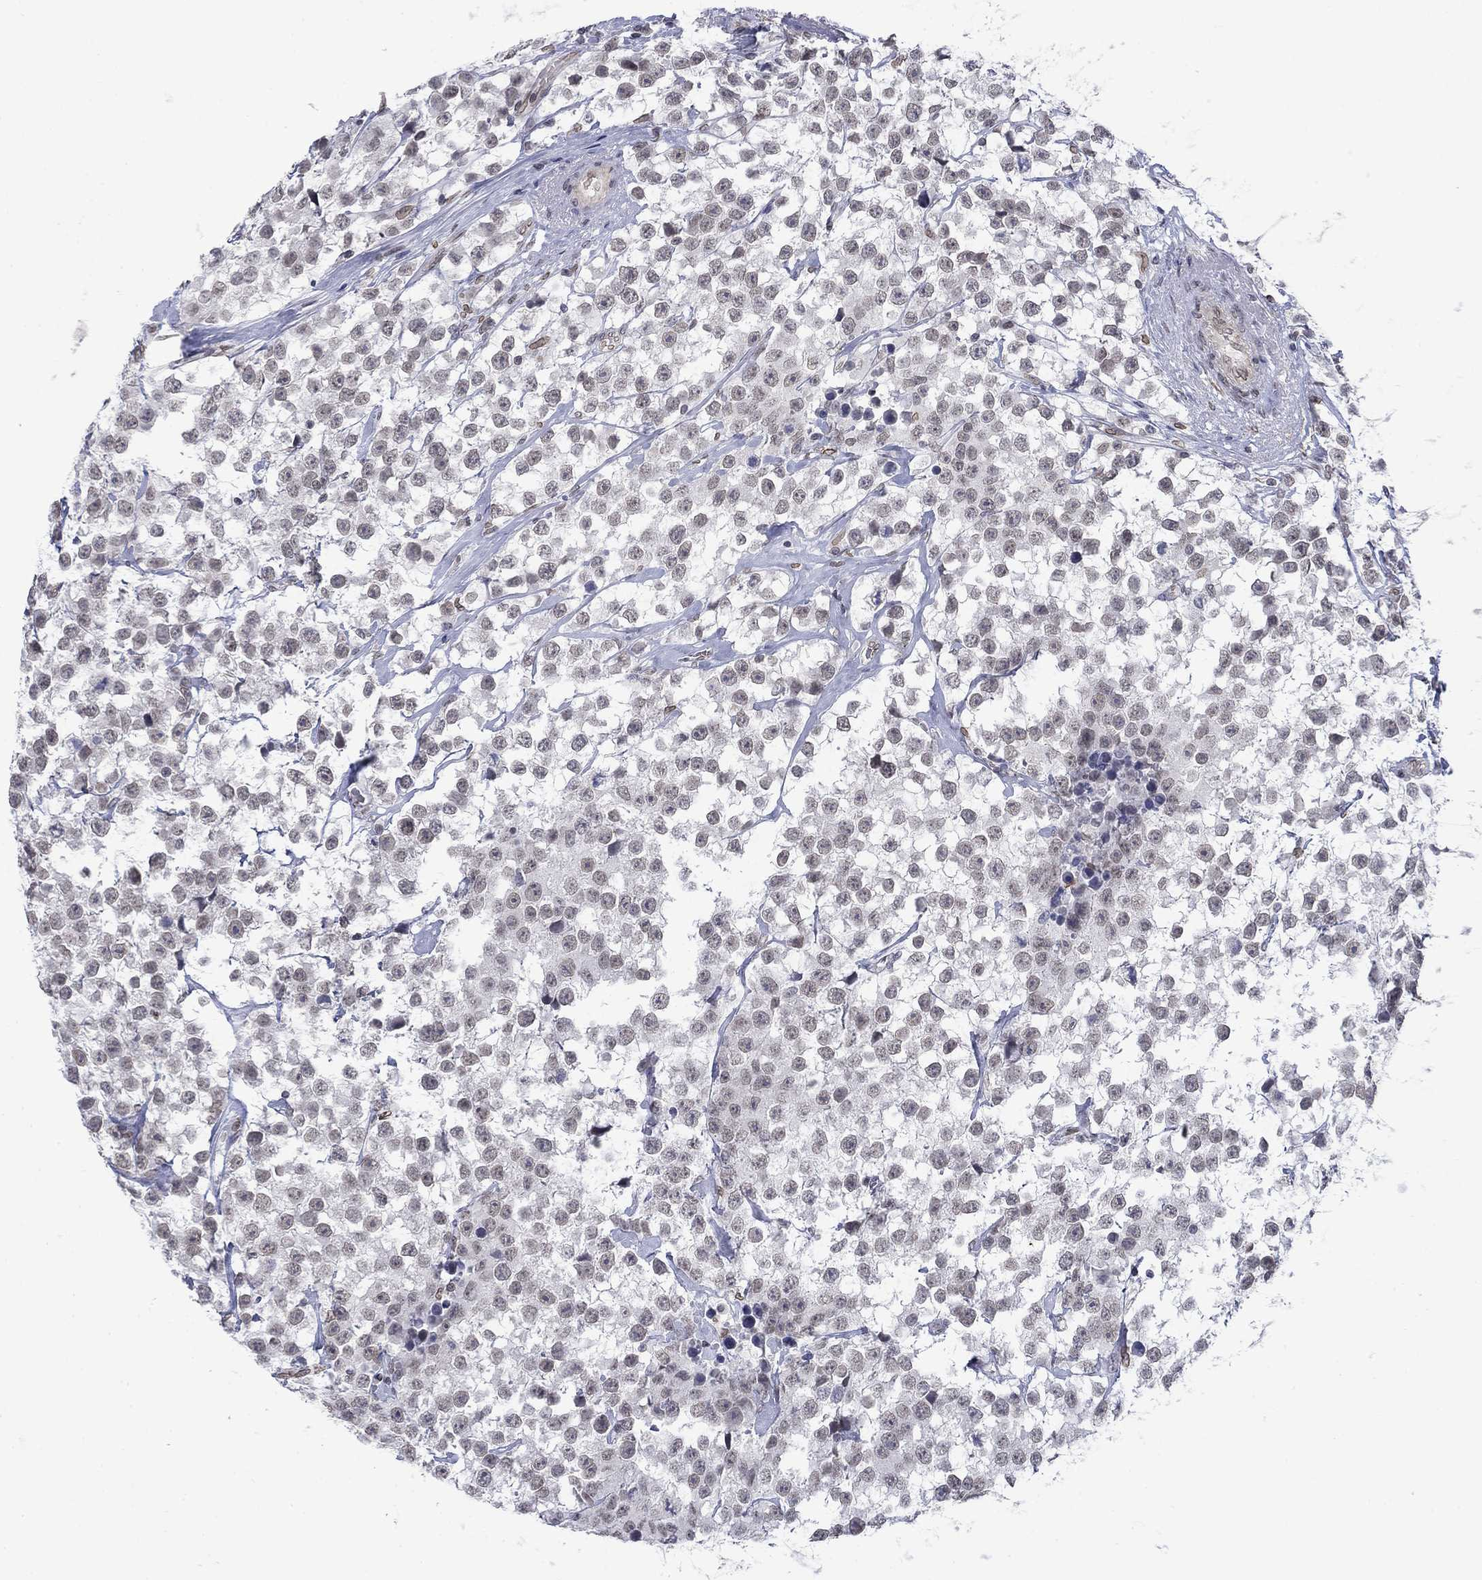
{"staining": {"intensity": "weak", "quantity": "<25%", "location": "nuclear"}, "tissue": "testis cancer", "cell_type": "Tumor cells", "image_type": "cancer", "snomed": [{"axis": "morphology", "description": "Seminoma, NOS"}, {"axis": "topography", "description": "Testis"}], "caption": "This is a photomicrograph of IHC staining of testis cancer, which shows no expression in tumor cells.", "gene": "TOR1AIP1", "patient": {"sex": "male", "age": 59}}